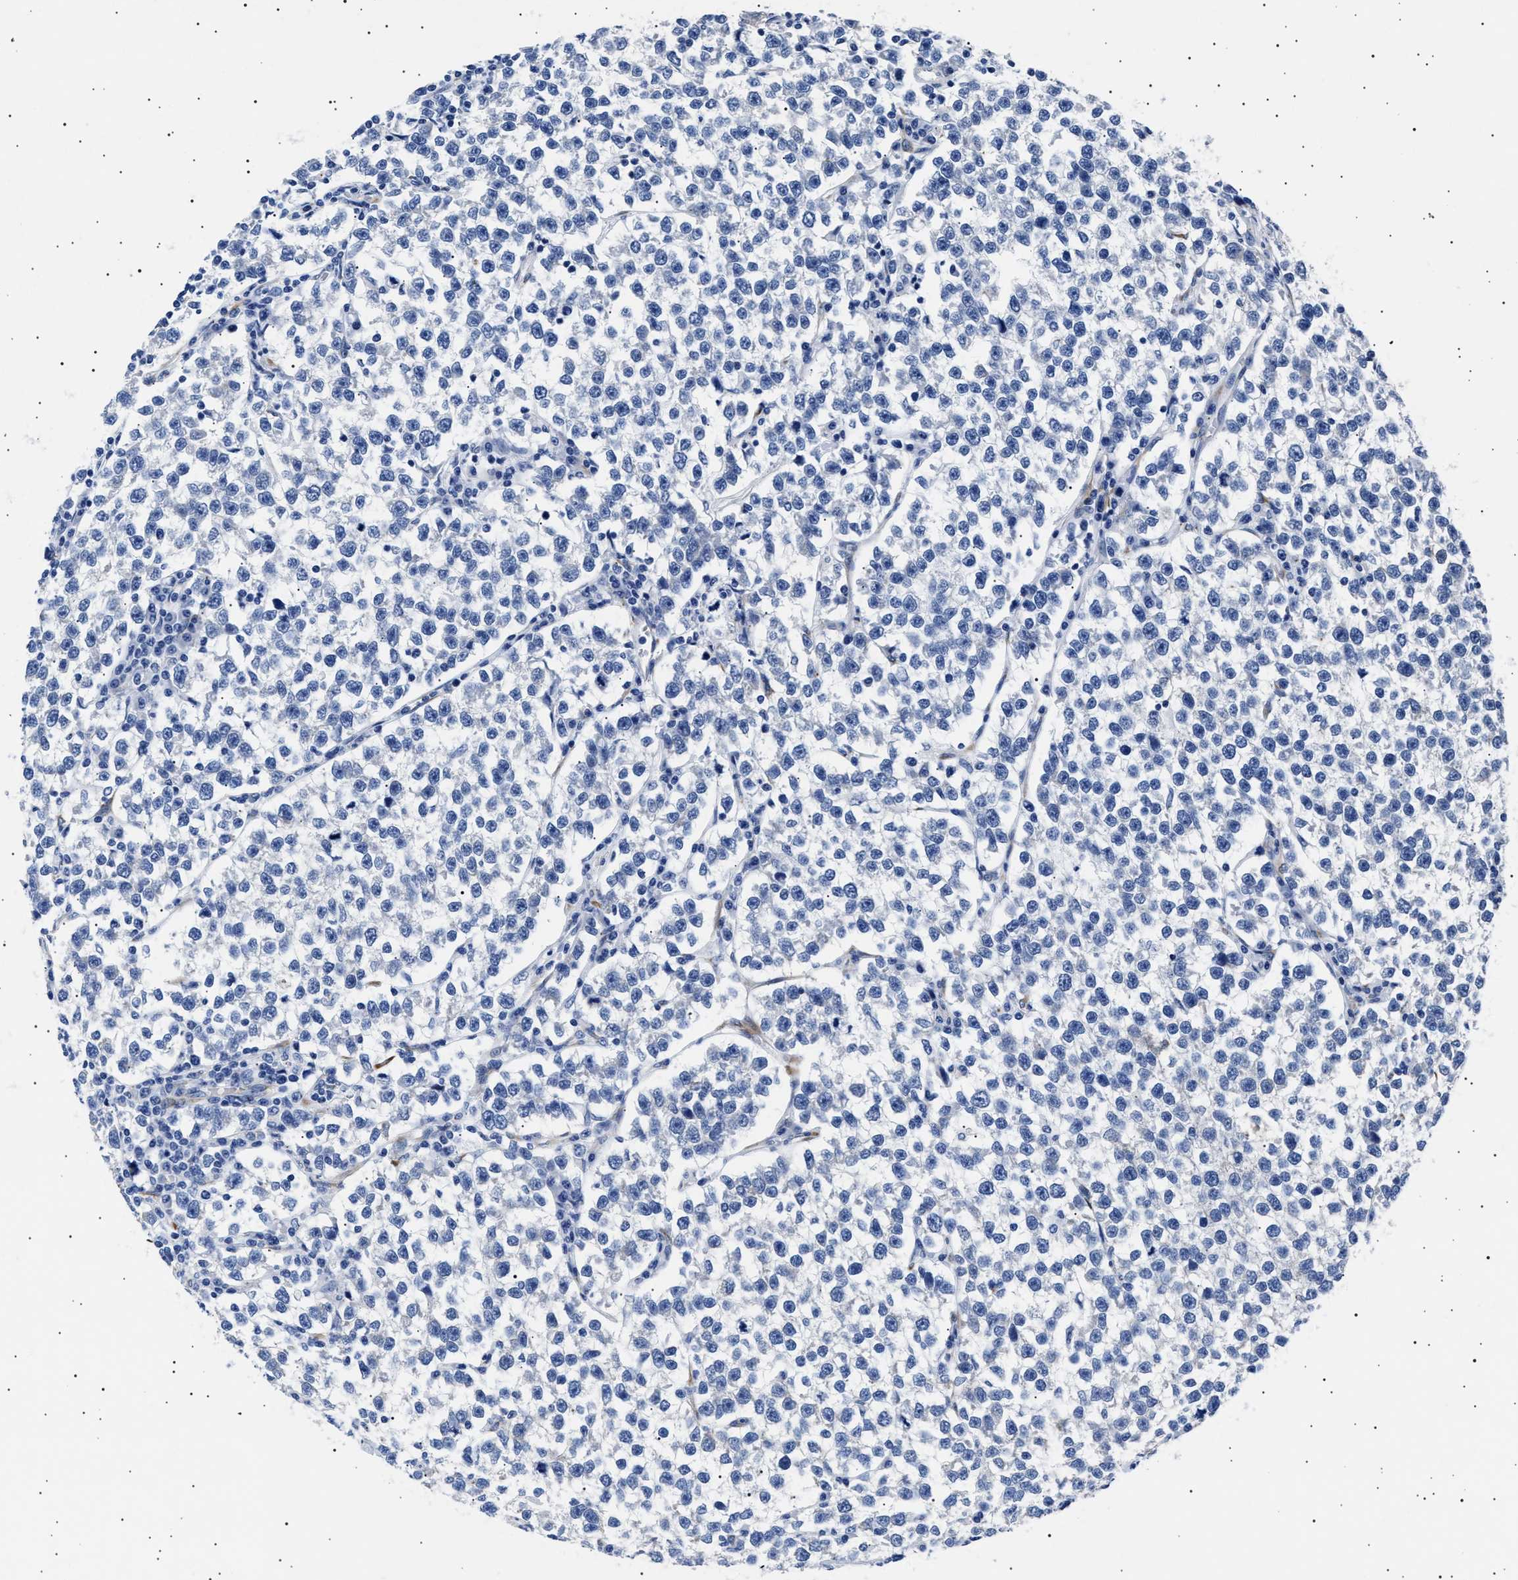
{"staining": {"intensity": "negative", "quantity": "none", "location": "none"}, "tissue": "testis cancer", "cell_type": "Tumor cells", "image_type": "cancer", "snomed": [{"axis": "morphology", "description": "Normal tissue, NOS"}, {"axis": "morphology", "description": "Seminoma, NOS"}, {"axis": "topography", "description": "Testis"}], "caption": "IHC image of human testis cancer (seminoma) stained for a protein (brown), which exhibits no positivity in tumor cells. (Immunohistochemistry, brightfield microscopy, high magnification).", "gene": "HEMGN", "patient": {"sex": "male", "age": 43}}